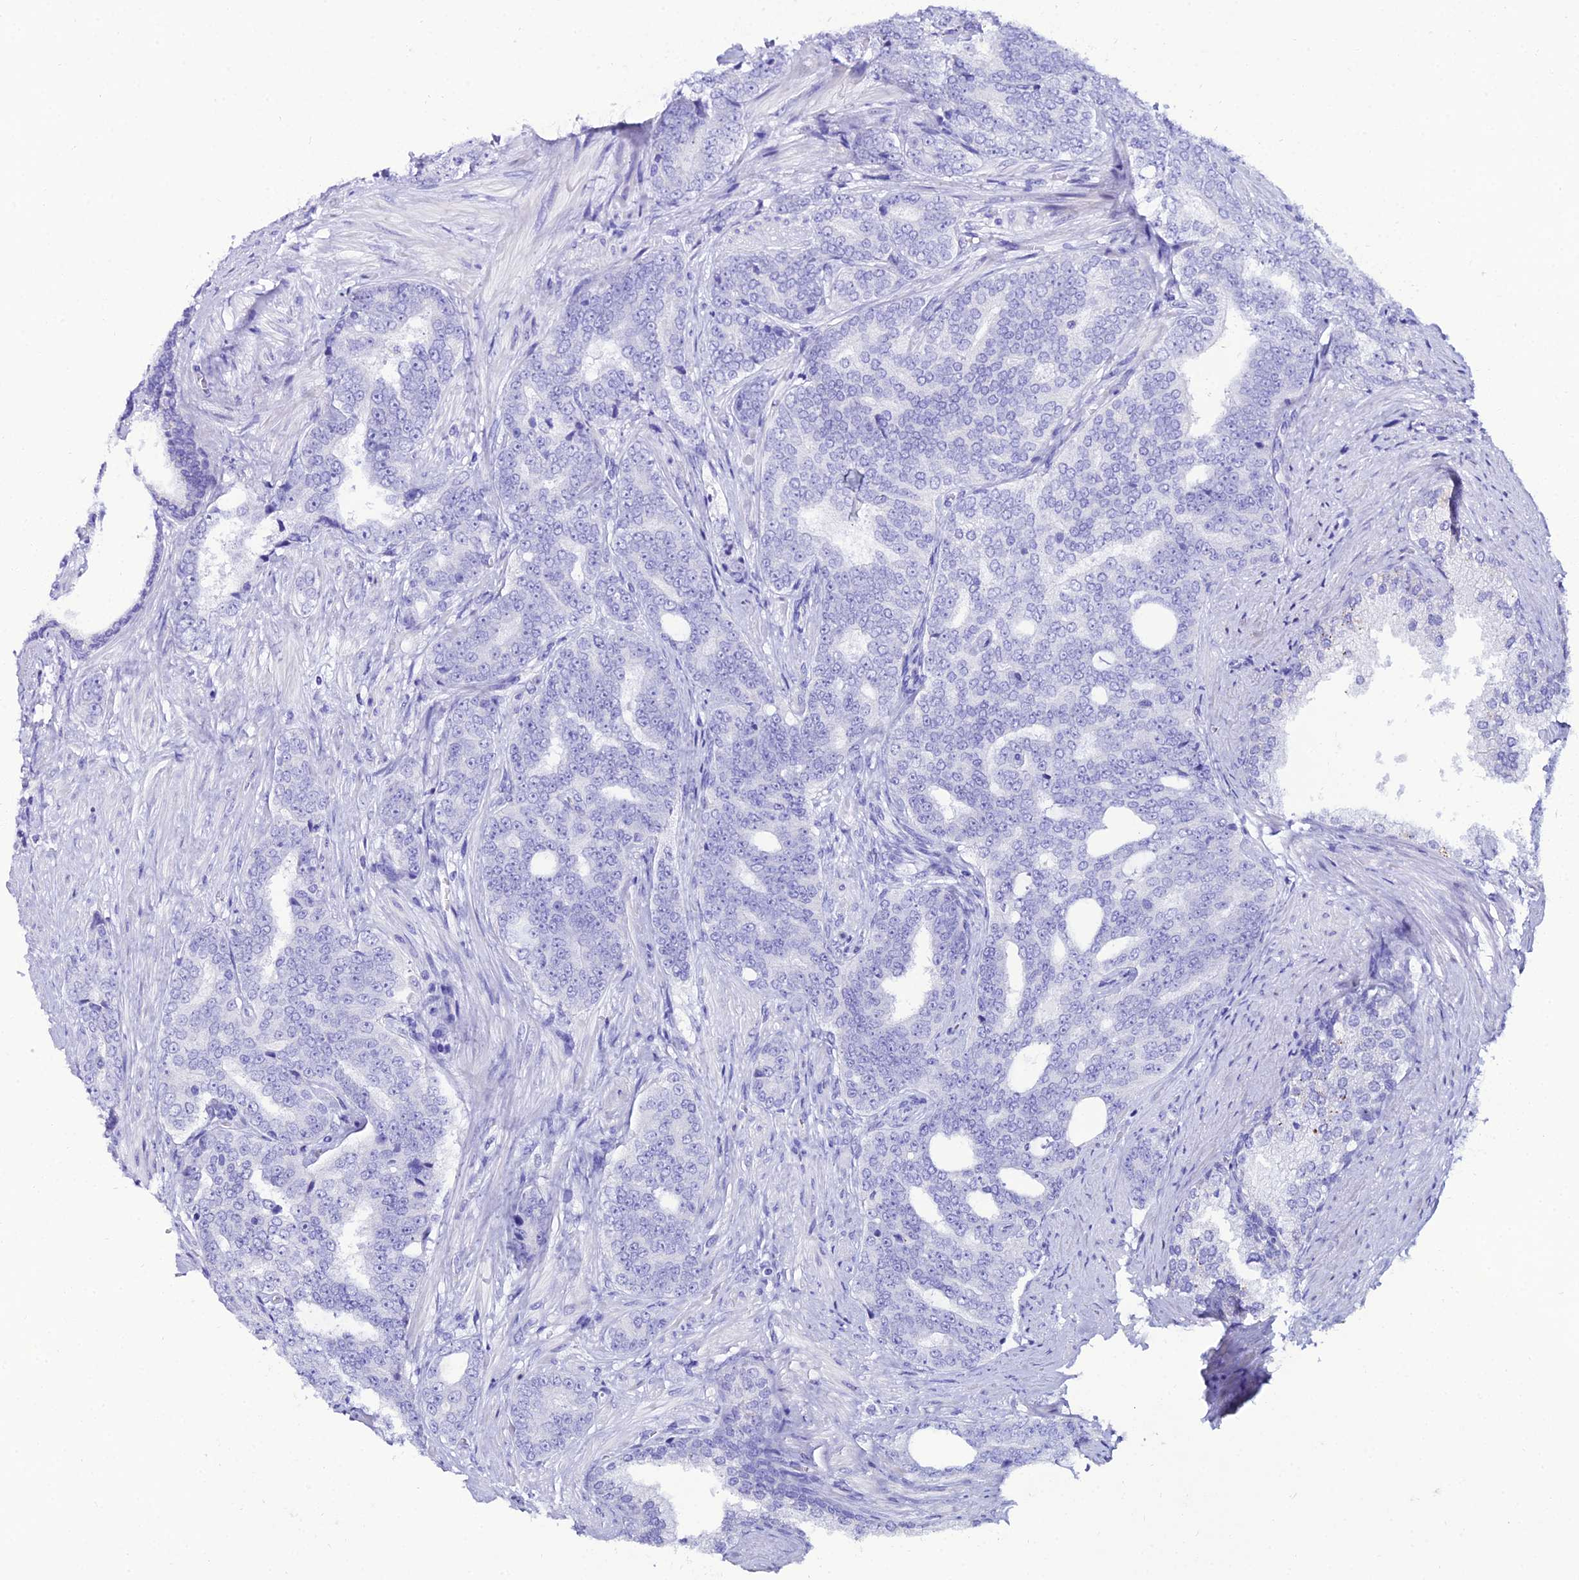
{"staining": {"intensity": "negative", "quantity": "none", "location": "none"}, "tissue": "prostate cancer", "cell_type": "Tumor cells", "image_type": "cancer", "snomed": [{"axis": "morphology", "description": "Adenocarcinoma, High grade"}, {"axis": "topography", "description": "Prostate"}], "caption": "Prostate cancer was stained to show a protein in brown. There is no significant expression in tumor cells. (DAB immunohistochemistry (IHC) with hematoxylin counter stain).", "gene": "OR4D5", "patient": {"sex": "male", "age": 67}}